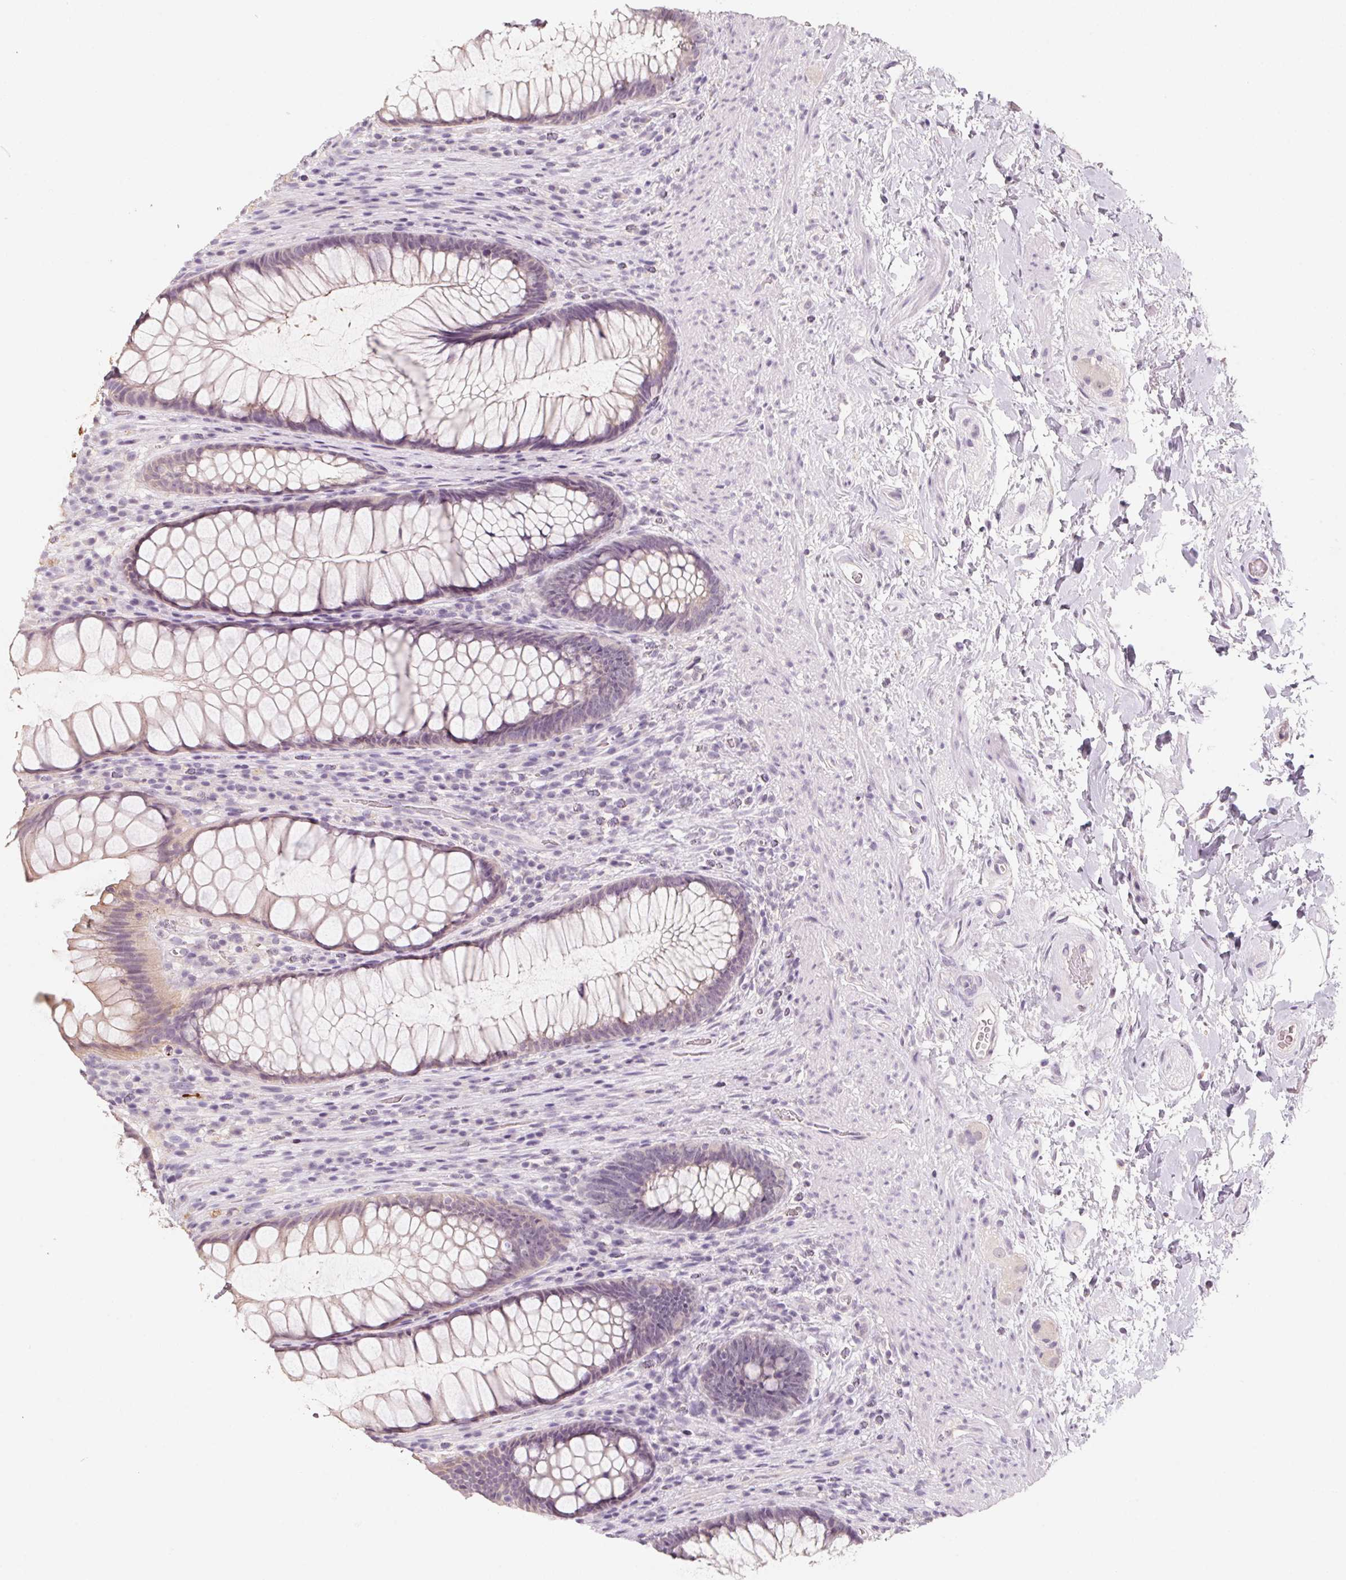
{"staining": {"intensity": "weak", "quantity": "25%-75%", "location": "cytoplasmic/membranous"}, "tissue": "rectum", "cell_type": "Glandular cells", "image_type": "normal", "snomed": [{"axis": "morphology", "description": "Normal tissue, NOS"}, {"axis": "topography", "description": "Smooth muscle"}, {"axis": "topography", "description": "Rectum"}], "caption": "This is a micrograph of immunohistochemistry (IHC) staining of benign rectum, which shows weak positivity in the cytoplasmic/membranous of glandular cells.", "gene": "CAPZA3", "patient": {"sex": "male", "age": 53}}